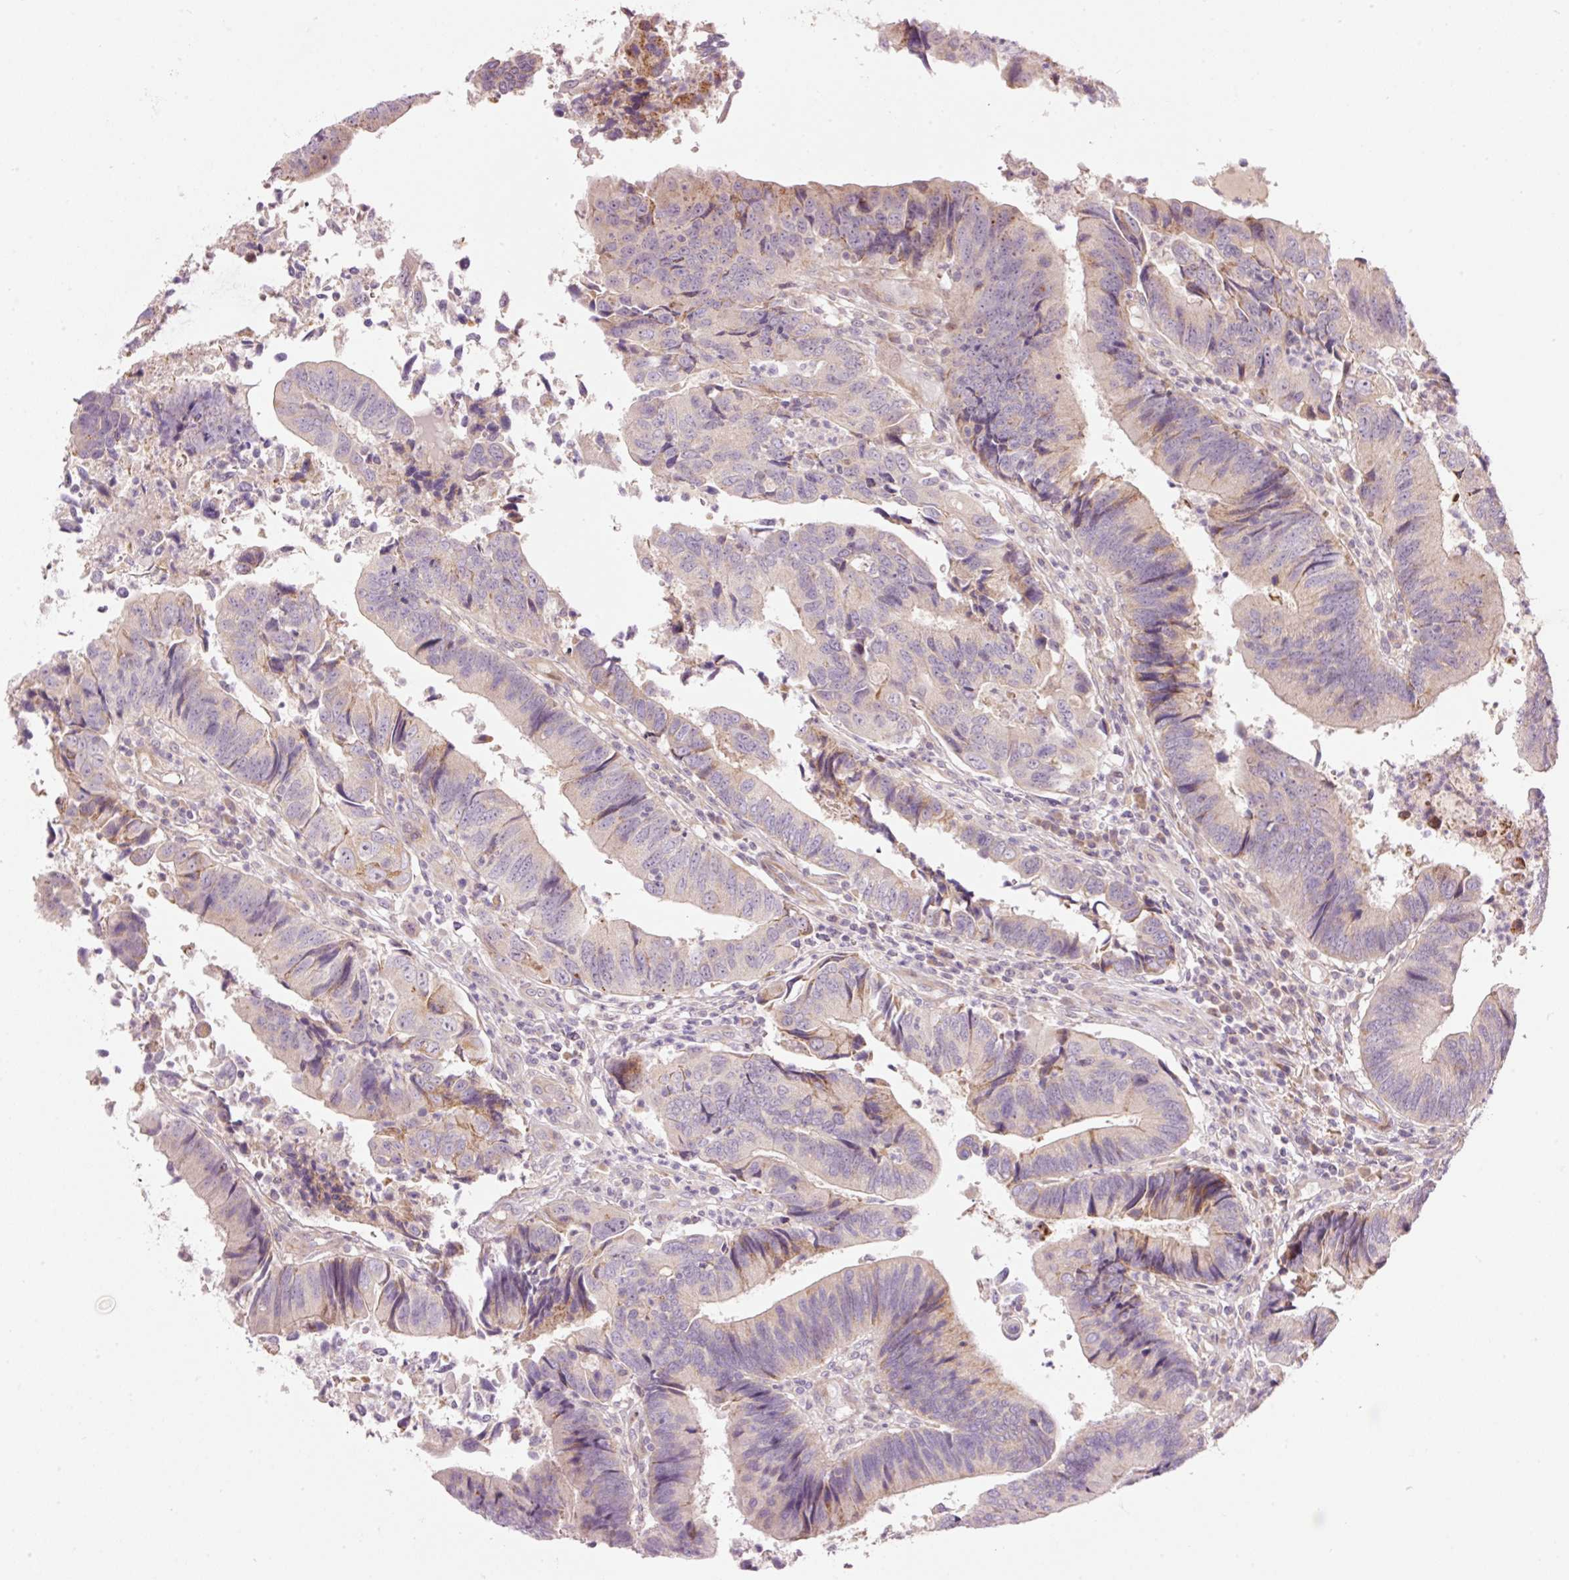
{"staining": {"intensity": "moderate", "quantity": "<25%", "location": "cytoplasmic/membranous"}, "tissue": "colorectal cancer", "cell_type": "Tumor cells", "image_type": "cancer", "snomed": [{"axis": "morphology", "description": "Adenocarcinoma, NOS"}, {"axis": "topography", "description": "Colon"}], "caption": "This is an image of immunohistochemistry staining of adenocarcinoma (colorectal), which shows moderate positivity in the cytoplasmic/membranous of tumor cells.", "gene": "SLC29A3", "patient": {"sex": "female", "age": 67}}